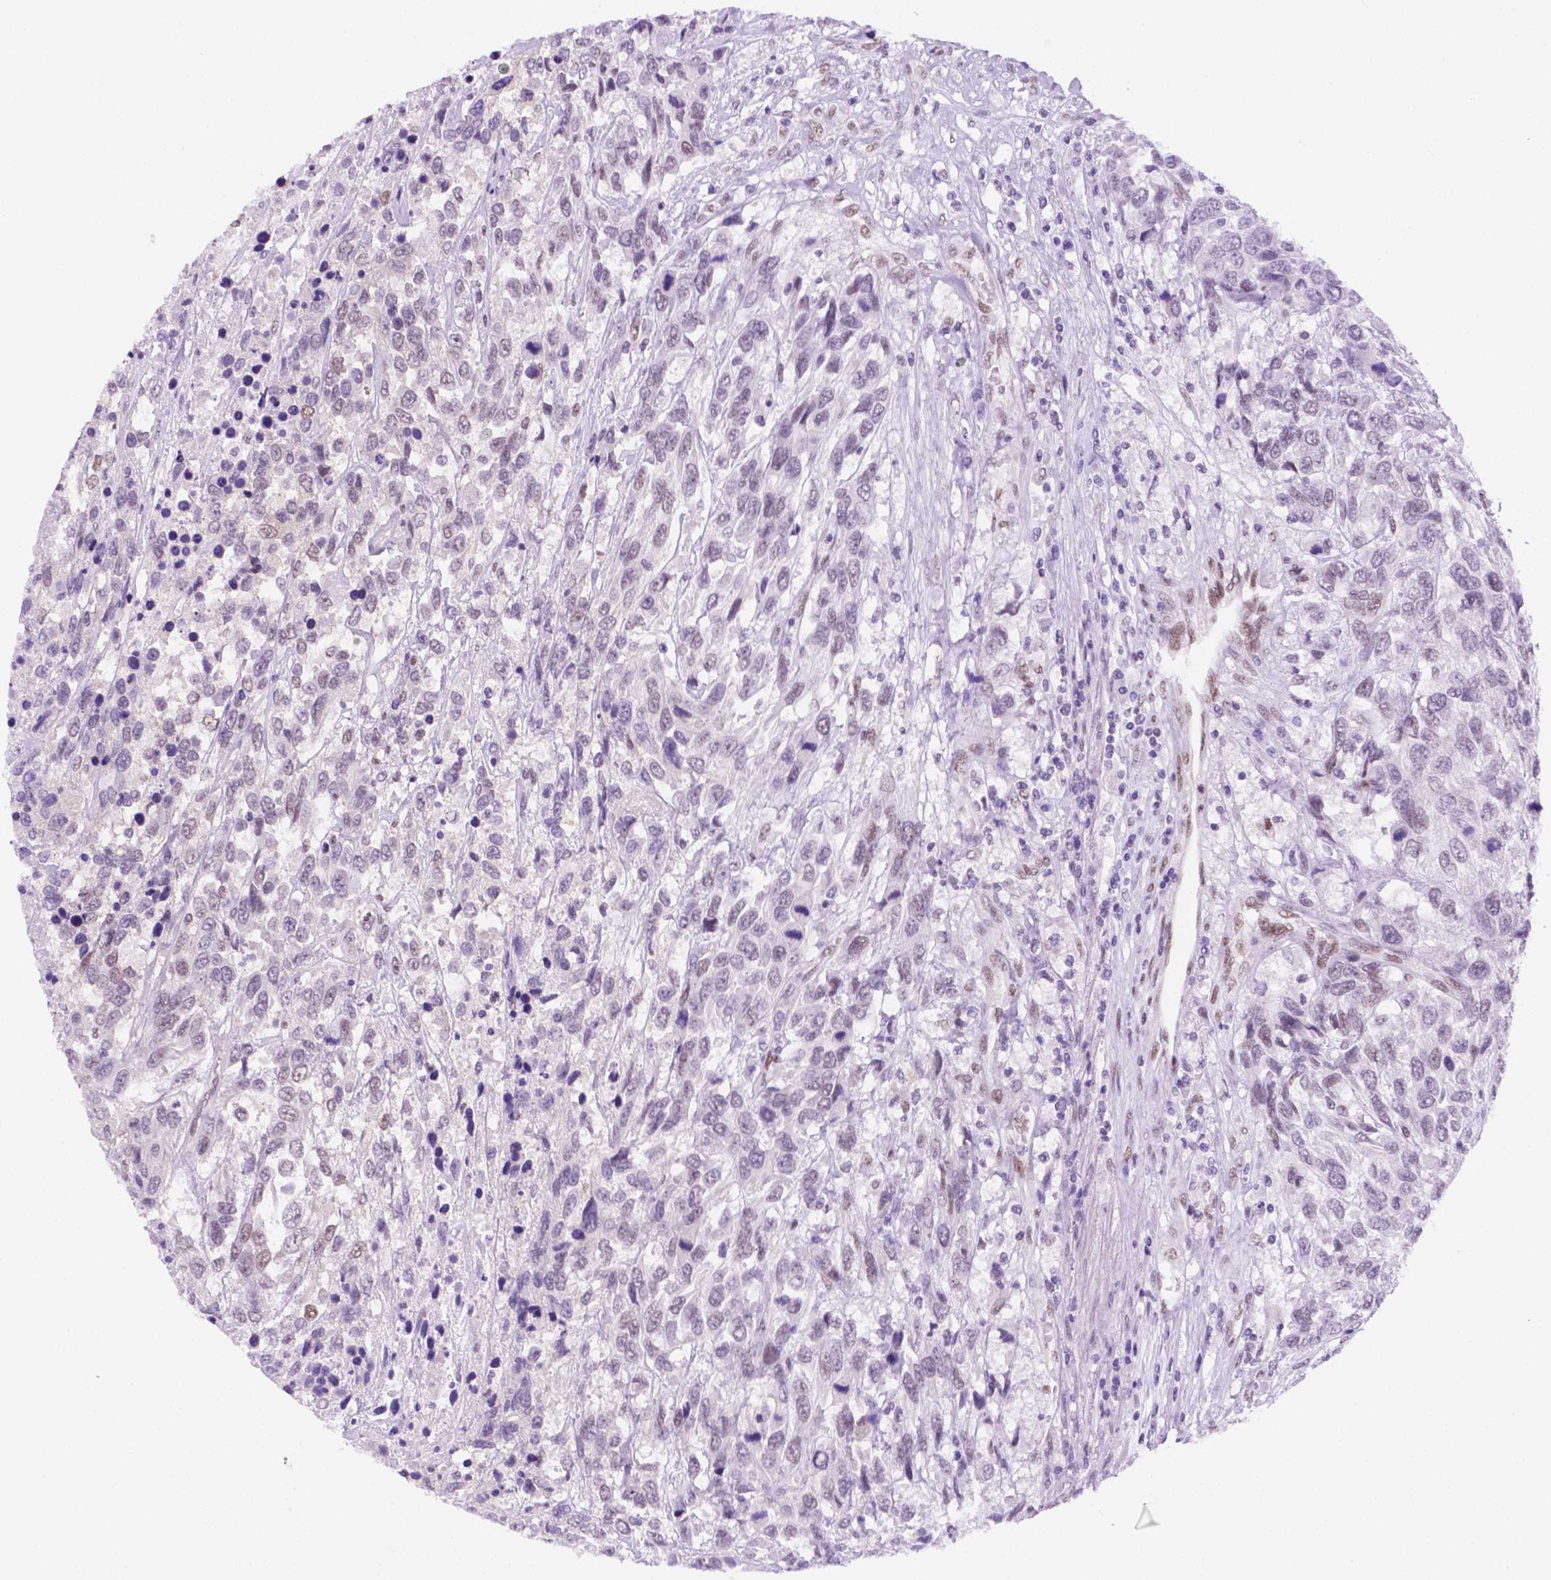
{"staining": {"intensity": "negative", "quantity": "none", "location": "none"}, "tissue": "urothelial cancer", "cell_type": "Tumor cells", "image_type": "cancer", "snomed": [{"axis": "morphology", "description": "Urothelial carcinoma, High grade"}, {"axis": "topography", "description": "Urinary bladder"}], "caption": "This histopathology image is of urothelial carcinoma (high-grade) stained with IHC to label a protein in brown with the nuclei are counter-stained blue. There is no staining in tumor cells. (Brightfield microscopy of DAB immunohistochemistry at high magnification).", "gene": "ERF", "patient": {"sex": "female", "age": 70}}